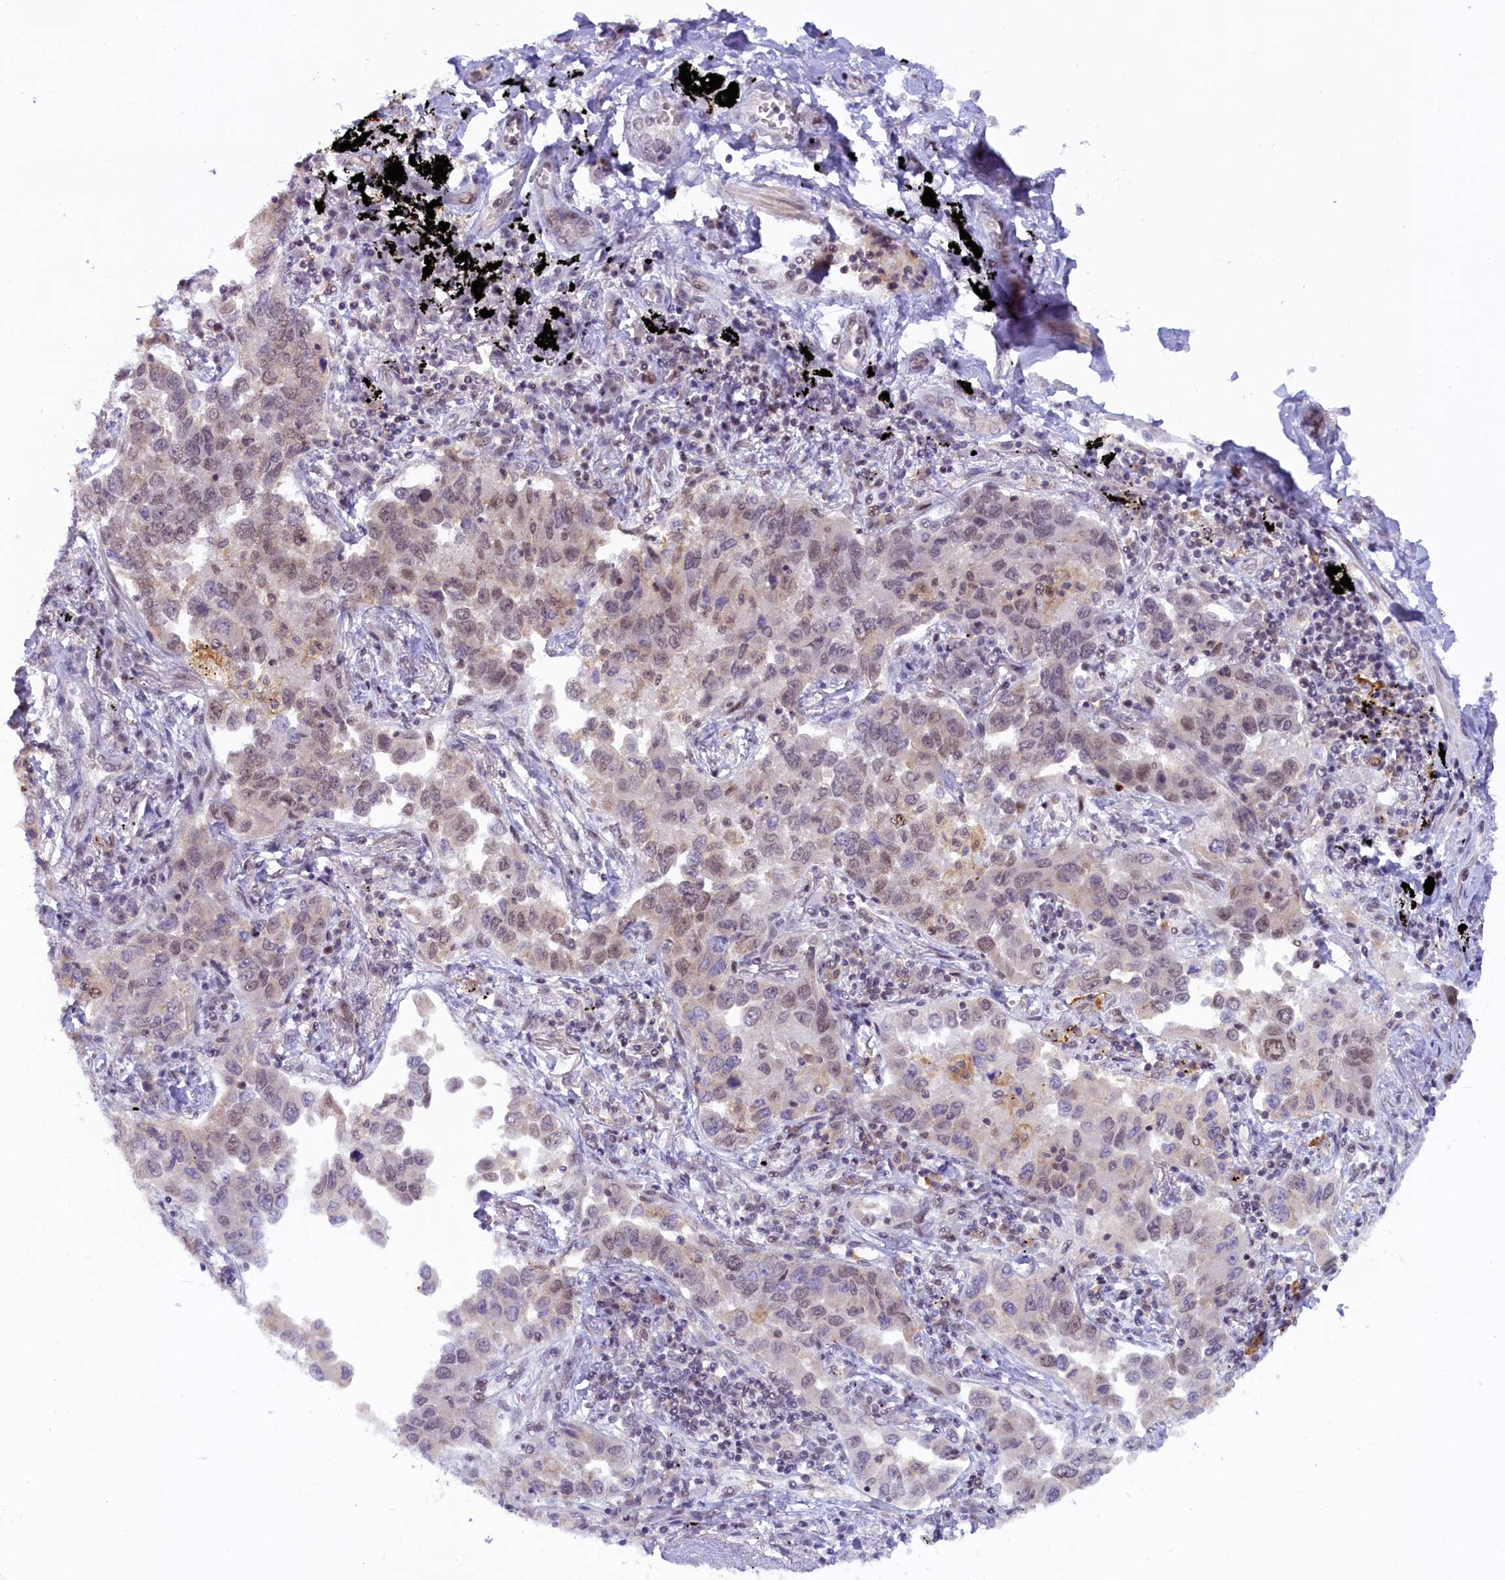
{"staining": {"intensity": "weak", "quantity": "<25%", "location": "nuclear"}, "tissue": "lung cancer", "cell_type": "Tumor cells", "image_type": "cancer", "snomed": [{"axis": "morphology", "description": "Adenocarcinoma, NOS"}, {"axis": "topography", "description": "Lung"}], "caption": "There is no significant positivity in tumor cells of lung cancer.", "gene": "FCHO1", "patient": {"sex": "male", "age": 67}}